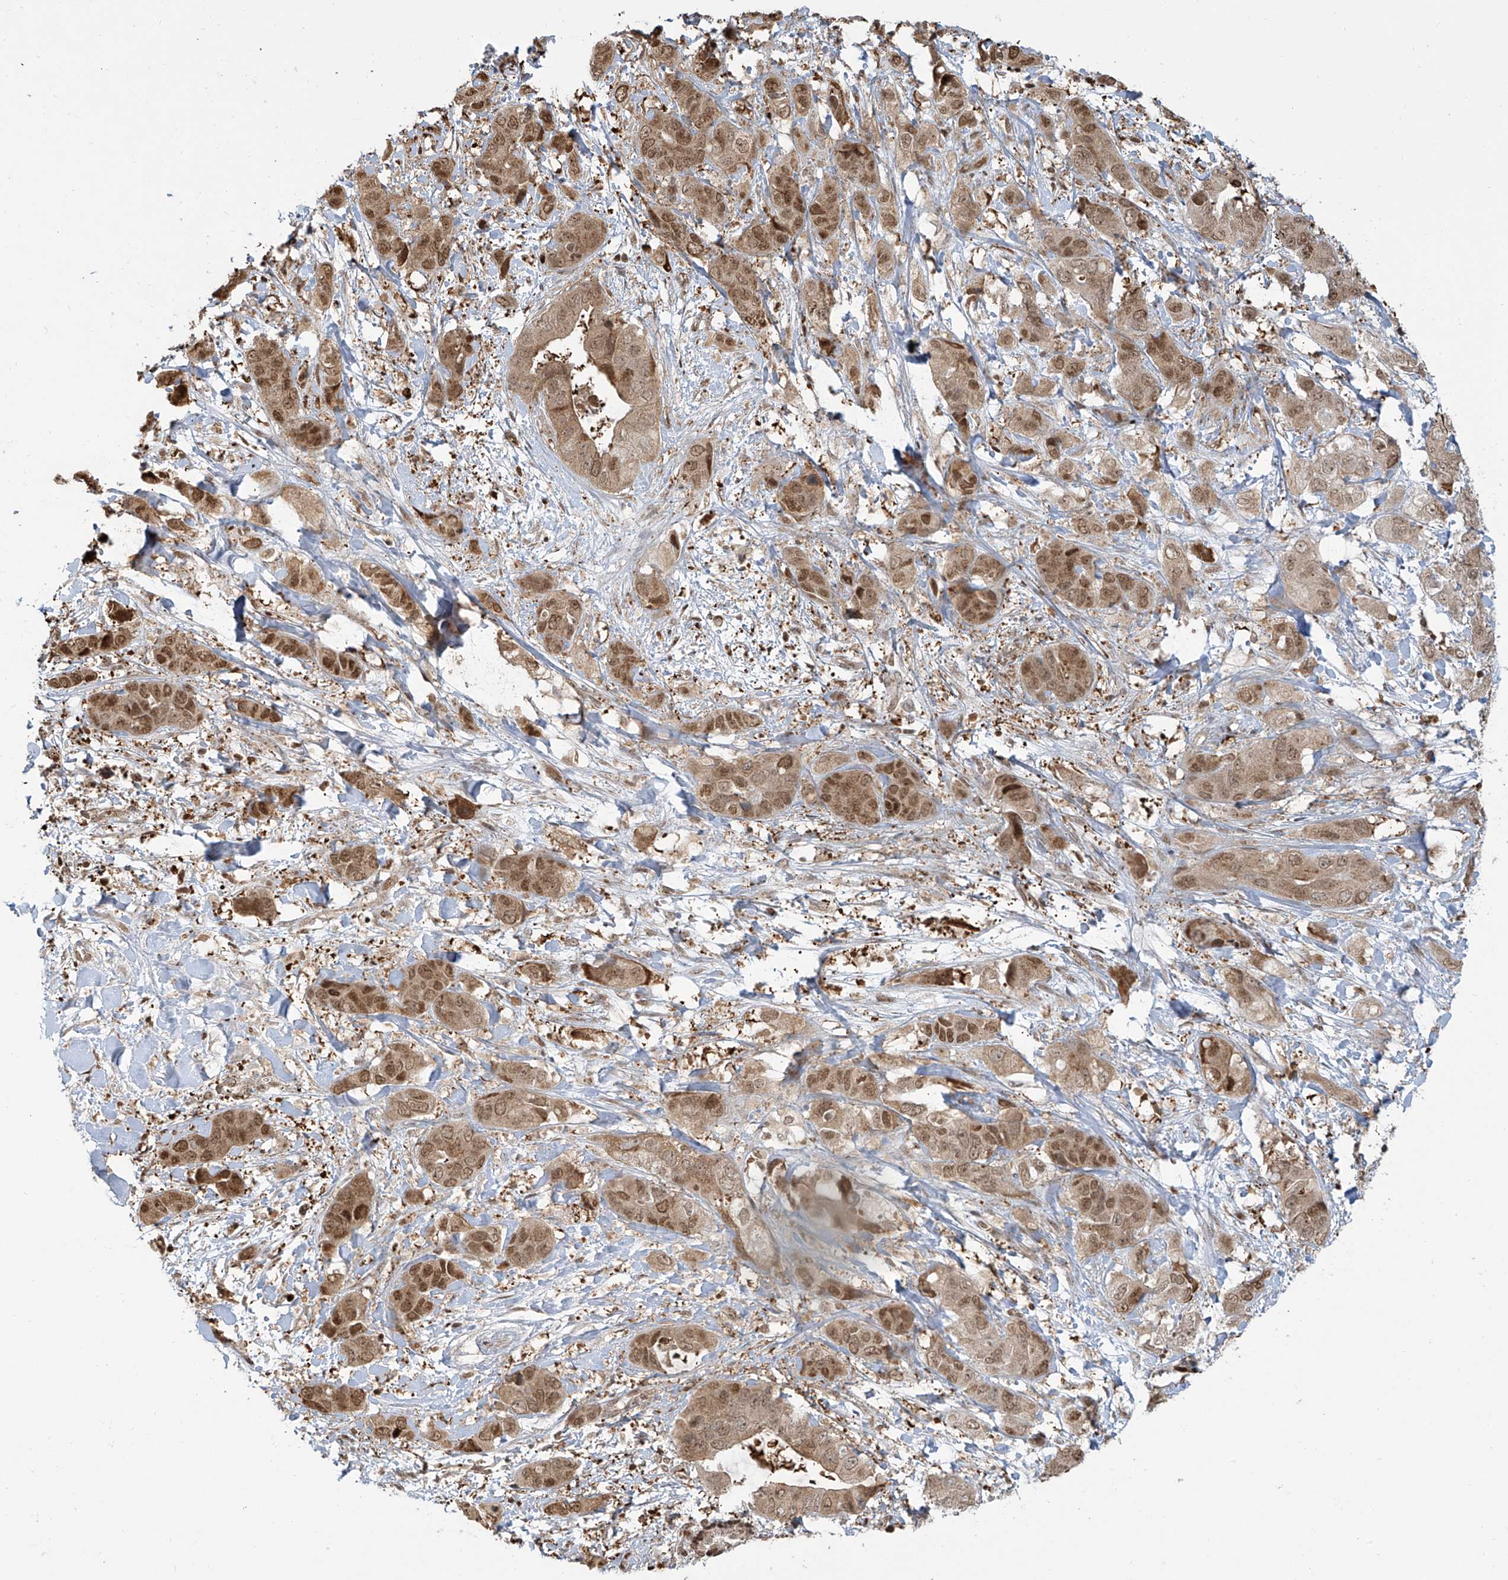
{"staining": {"intensity": "moderate", "quantity": ">75%", "location": "cytoplasmic/membranous,nuclear"}, "tissue": "liver cancer", "cell_type": "Tumor cells", "image_type": "cancer", "snomed": [{"axis": "morphology", "description": "Cholangiocarcinoma"}, {"axis": "topography", "description": "Liver"}], "caption": "Liver cancer (cholangiocarcinoma) was stained to show a protein in brown. There is medium levels of moderate cytoplasmic/membranous and nuclear positivity in about >75% of tumor cells.", "gene": "VMP1", "patient": {"sex": "female", "age": 52}}